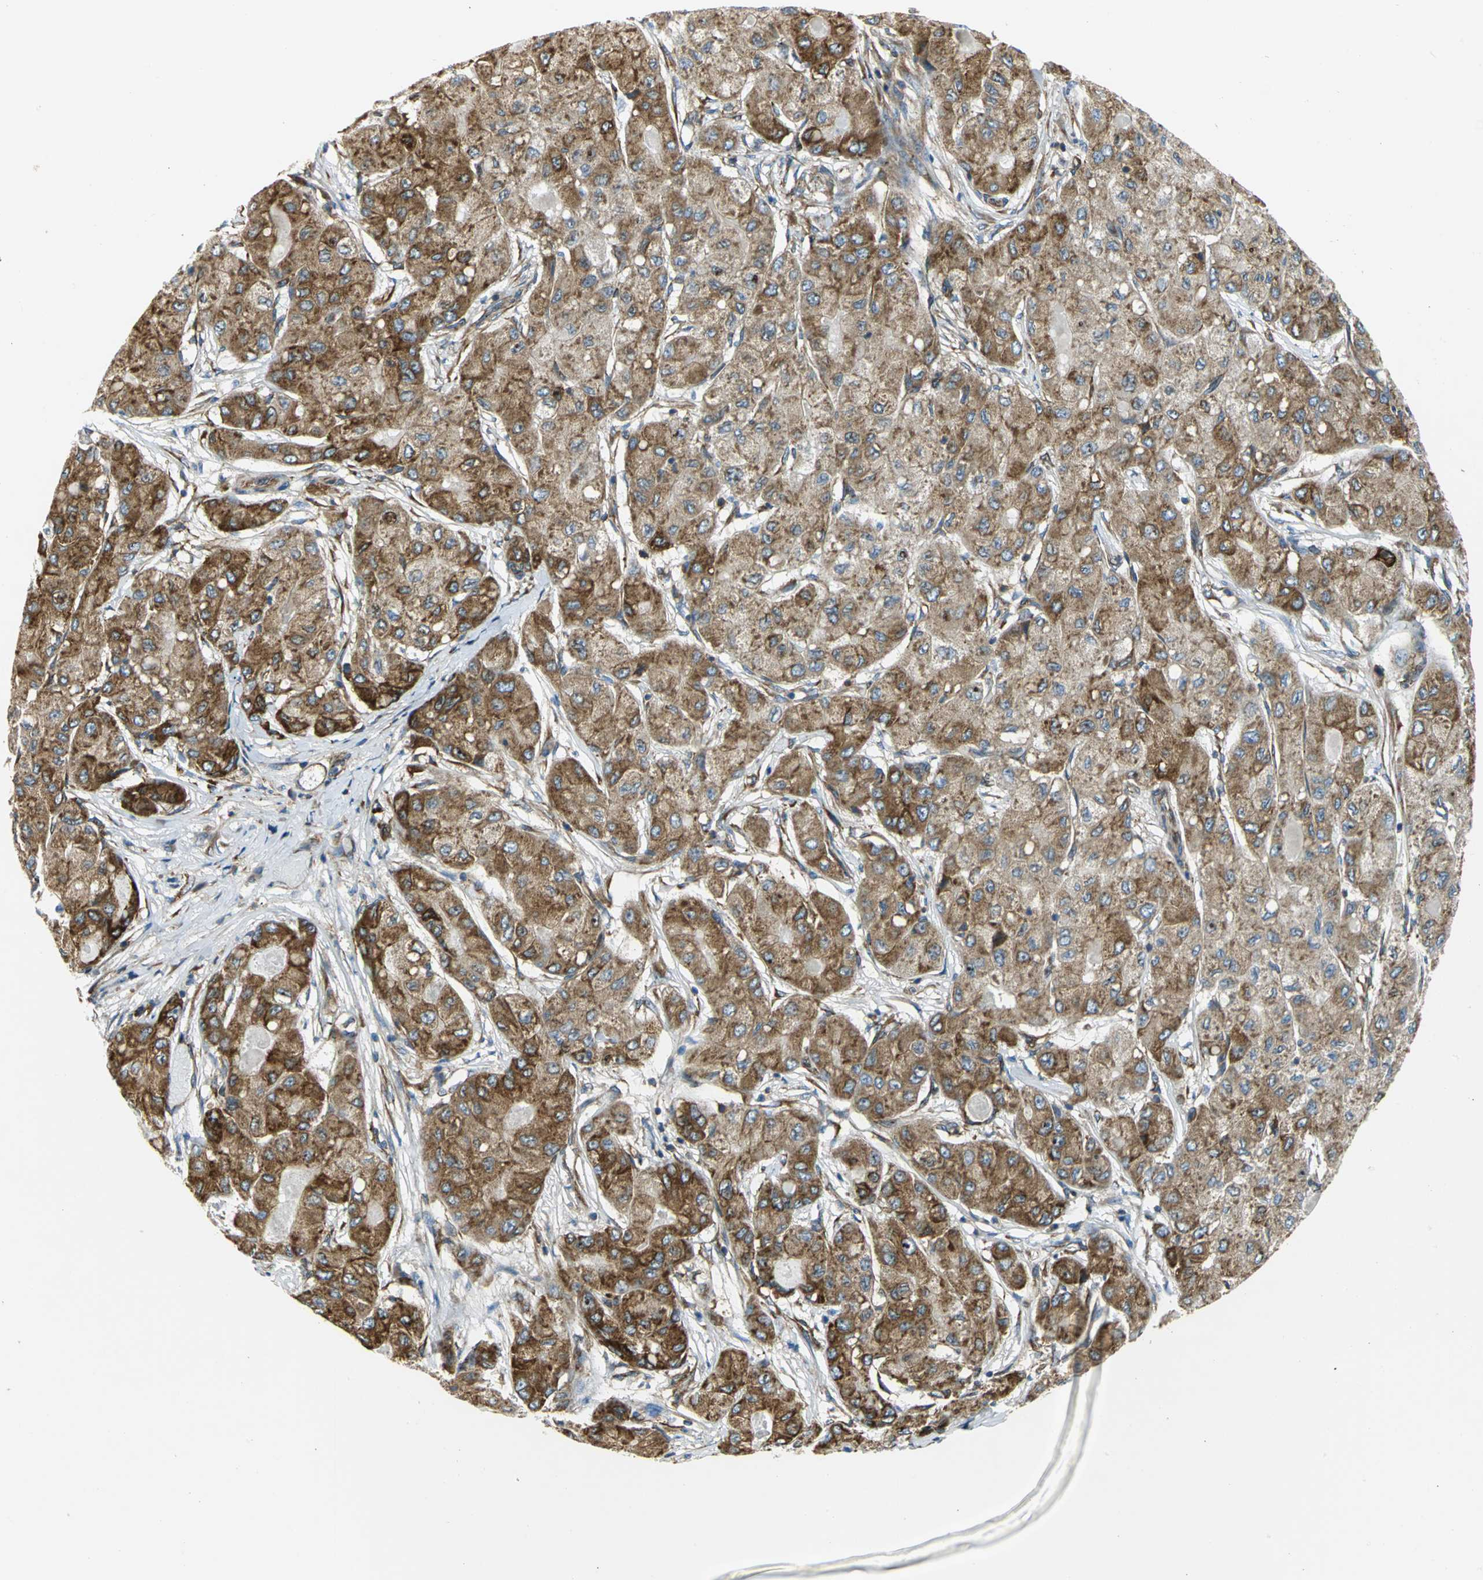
{"staining": {"intensity": "moderate", "quantity": ">75%", "location": "cytoplasmic/membranous"}, "tissue": "liver cancer", "cell_type": "Tumor cells", "image_type": "cancer", "snomed": [{"axis": "morphology", "description": "Carcinoma, Hepatocellular, NOS"}, {"axis": "topography", "description": "Liver"}], "caption": "Hepatocellular carcinoma (liver) stained with DAB (3,3'-diaminobenzidine) immunohistochemistry displays medium levels of moderate cytoplasmic/membranous positivity in about >75% of tumor cells. (brown staining indicates protein expression, while blue staining denotes nuclei).", "gene": "YBX1", "patient": {"sex": "male", "age": 80}}